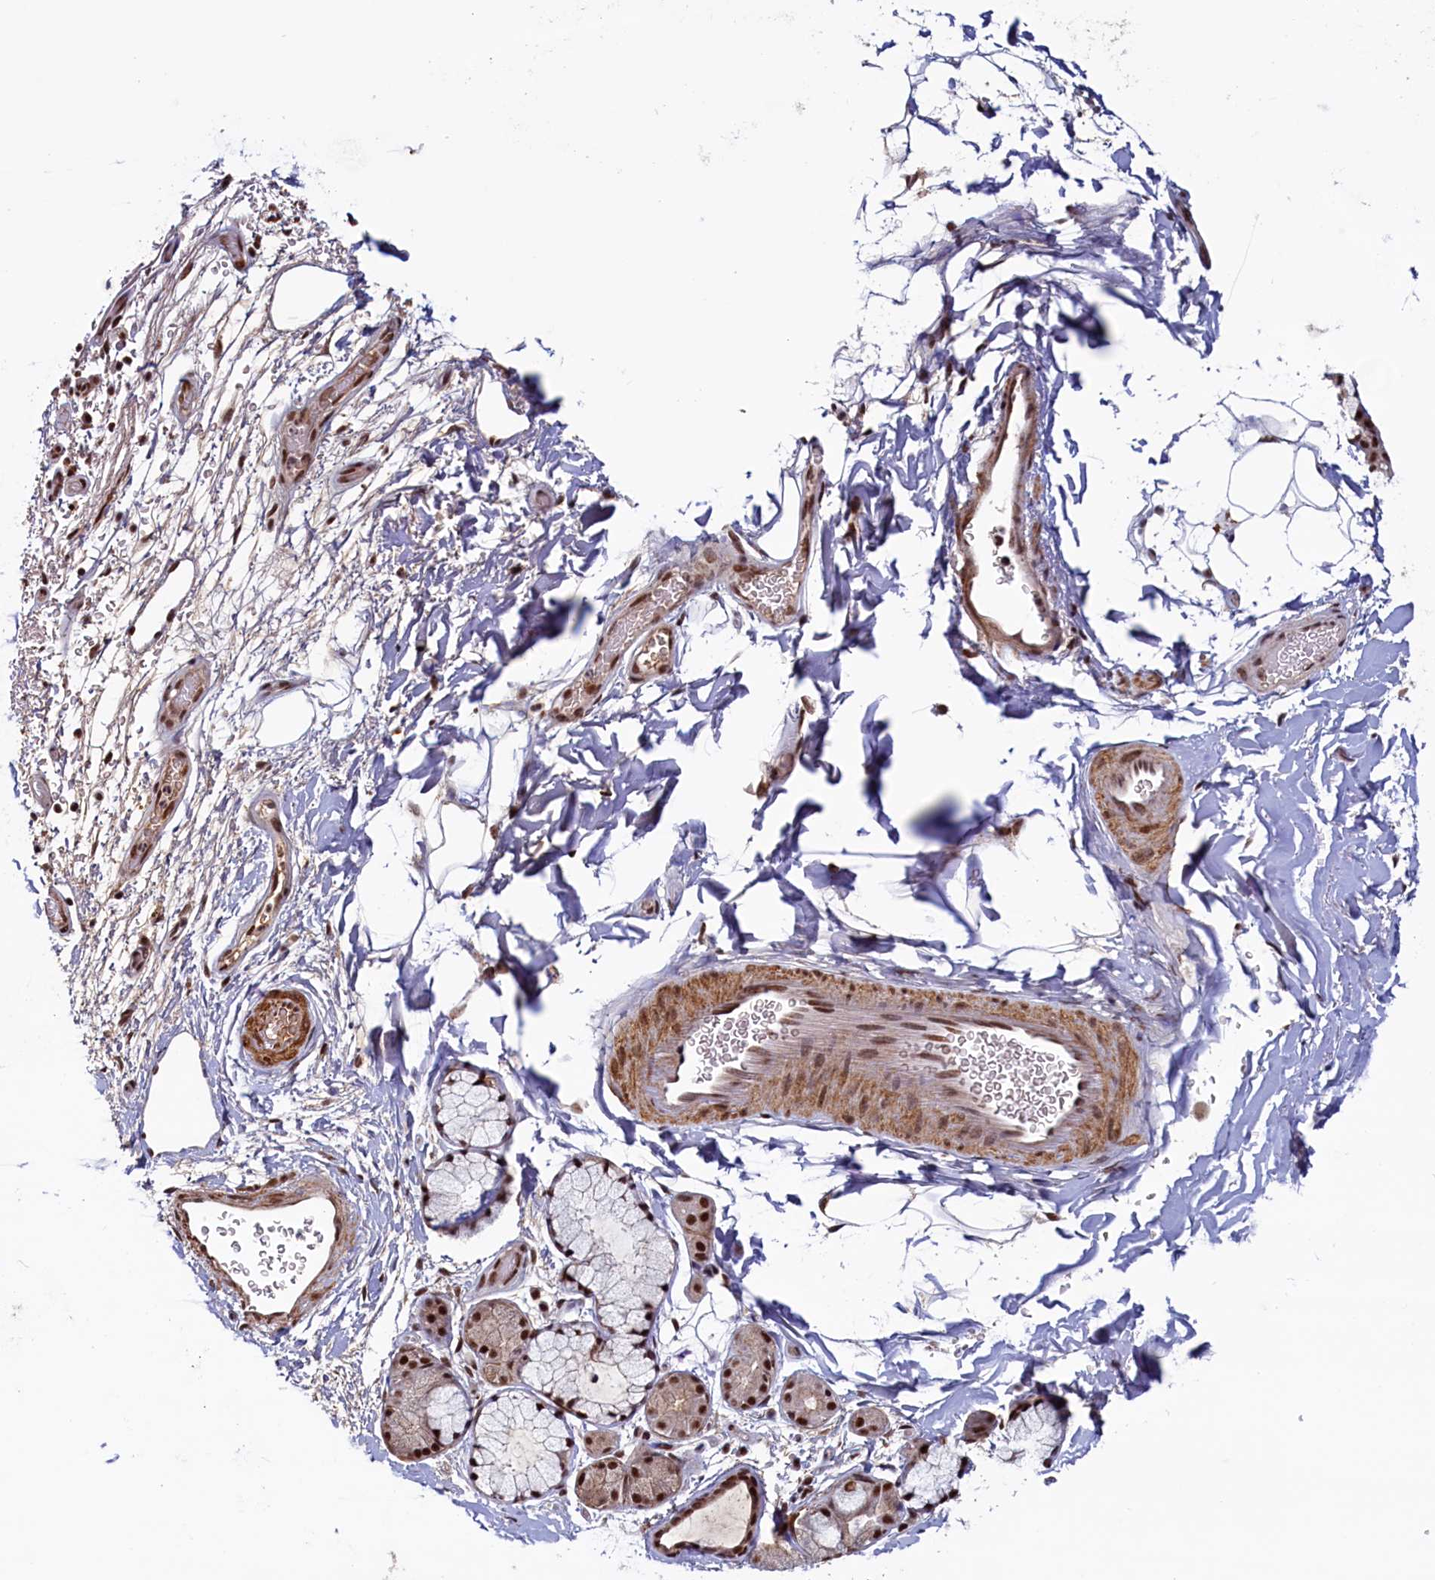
{"staining": {"intensity": "strong", "quantity": ">75%", "location": "nuclear"}, "tissue": "bronchus", "cell_type": "Respiratory epithelial cells", "image_type": "normal", "snomed": [{"axis": "morphology", "description": "Normal tissue, NOS"}, {"axis": "topography", "description": "Bronchus"}], "caption": "This image reveals immunohistochemistry (IHC) staining of normal bronchus, with high strong nuclear expression in about >75% of respiratory epithelial cells.", "gene": "ZC3H18", "patient": {"sex": "male", "age": 65}}